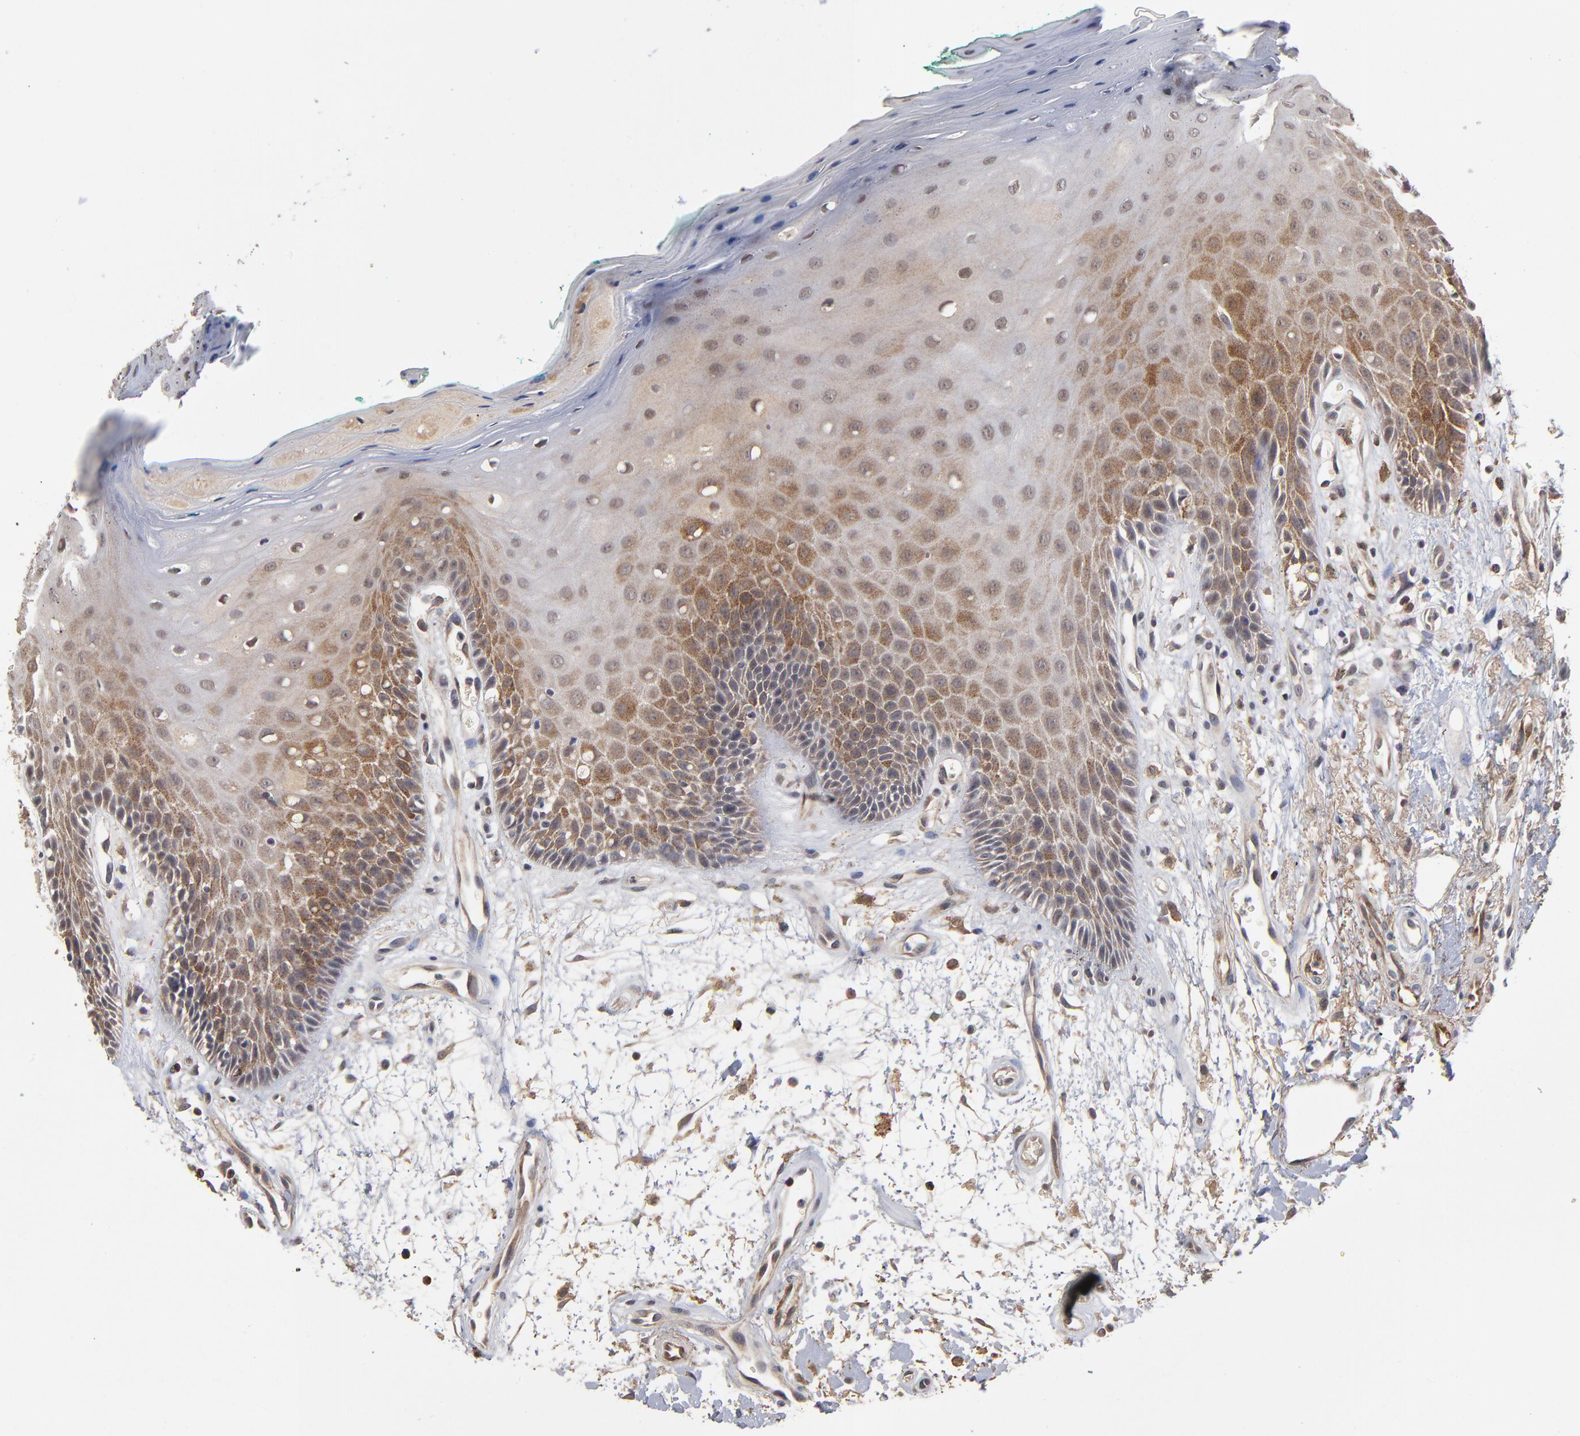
{"staining": {"intensity": "moderate", "quantity": "25%-75%", "location": "cytoplasmic/membranous"}, "tissue": "oral mucosa", "cell_type": "Squamous epithelial cells", "image_type": "normal", "snomed": [{"axis": "morphology", "description": "Normal tissue, NOS"}, {"axis": "morphology", "description": "Squamous cell carcinoma, NOS"}, {"axis": "topography", "description": "Skeletal muscle"}, {"axis": "topography", "description": "Oral tissue"}, {"axis": "topography", "description": "Head-Neck"}], "caption": "IHC of unremarkable oral mucosa exhibits medium levels of moderate cytoplasmic/membranous staining in approximately 25%-75% of squamous epithelial cells.", "gene": "ASB8", "patient": {"sex": "female", "age": 84}}